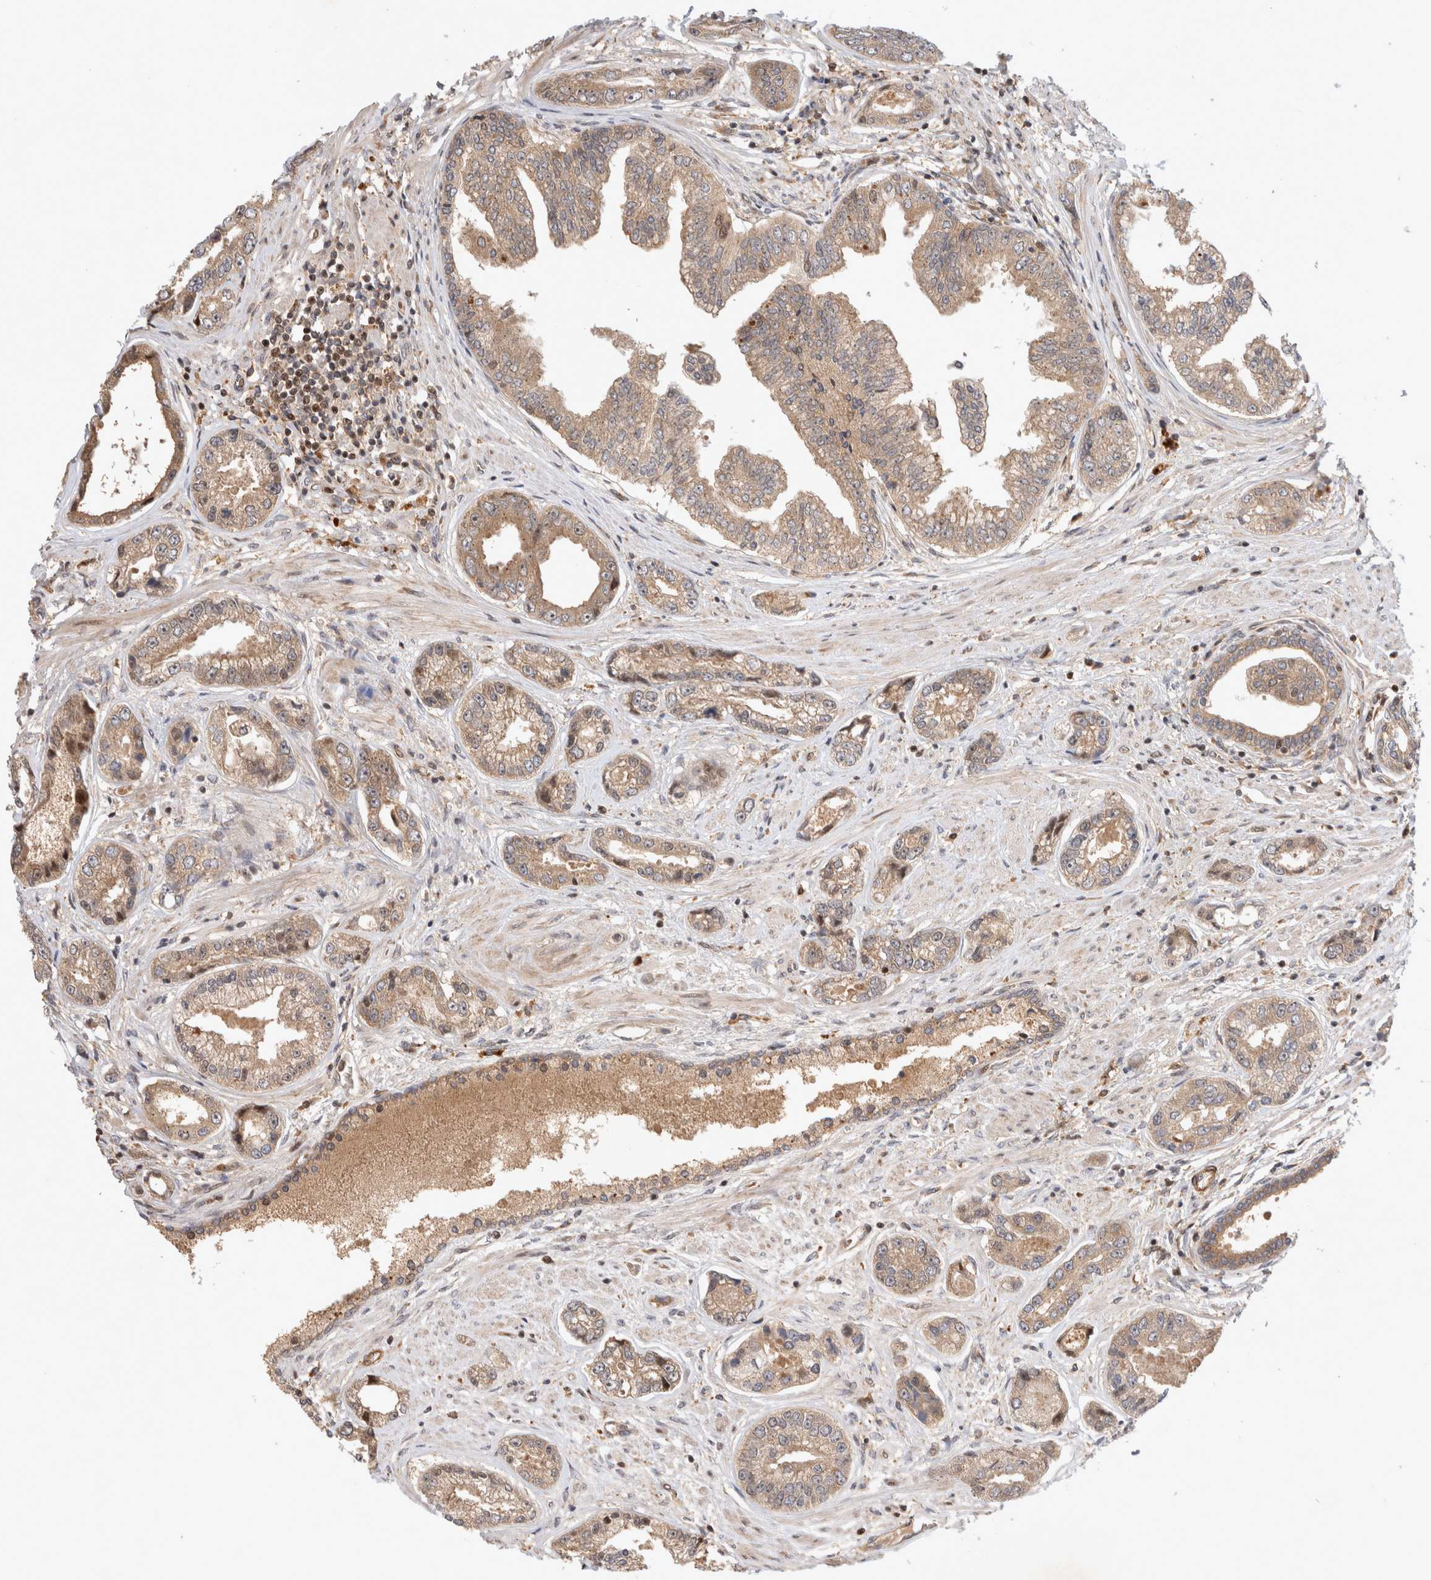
{"staining": {"intensity": "weak", "quantity": ">75%", "location": "cytoplasmic/membranous"}, "tissue": "prostate cancer", "cell_type": "Tumor cells", "image_type": "cancer", "snomed": [{"axis": "morphology", "description": "Adenocarcinoma, High grade"}, {"axis": "topography", "description": "Prostate"}], "caption": "Prostate high-grade adenocarcinoma stained for a protein (brown) displays weak cytoplasmic/membranous positive expression in about >75% of tumor cells.", "gene": "HTT", "patient": {"sex": "male", "age": 61}}